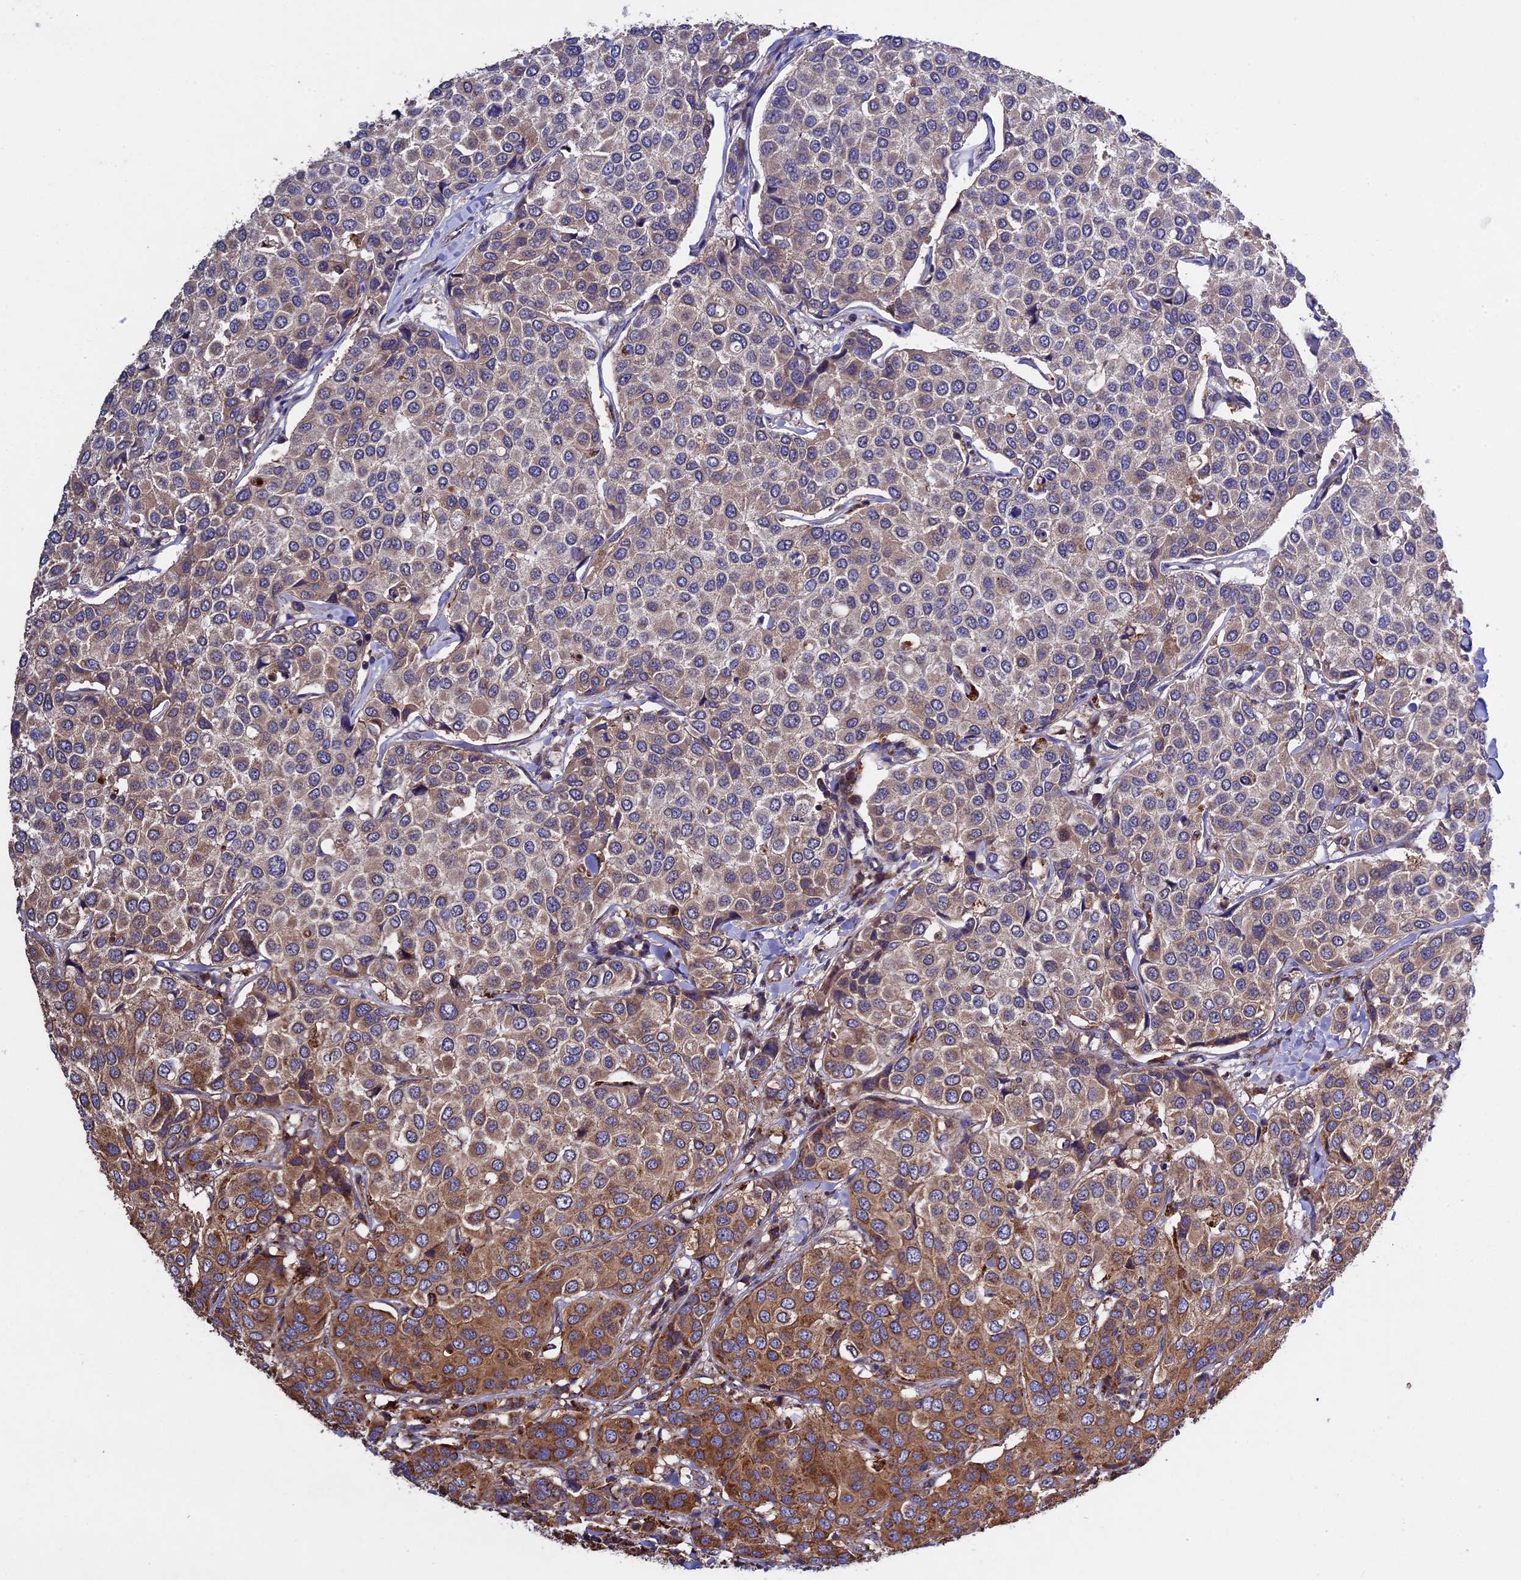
{"staining": {"intensity": "moderate", "quantity": "<25%", "location": "cytoplasmic/membranous"}, "tissue": "breast cancer", "cell_type": "Tumor cells", "image_type": "cancer", "snomed": [{"axis": "morphology", "description": "Duct carcinoma"}, {"axis": "topography", "description": "Breast"}], "caption": "DAB immunohistochemical staining of human breast cancer (invasive ductal carcinoma) exhibits moderate cytoplasmic/membranous protein staining in approximately <25% of tumor cells.", "gene": "RNF17", "patient": {"sex": "female", "age": 55}}